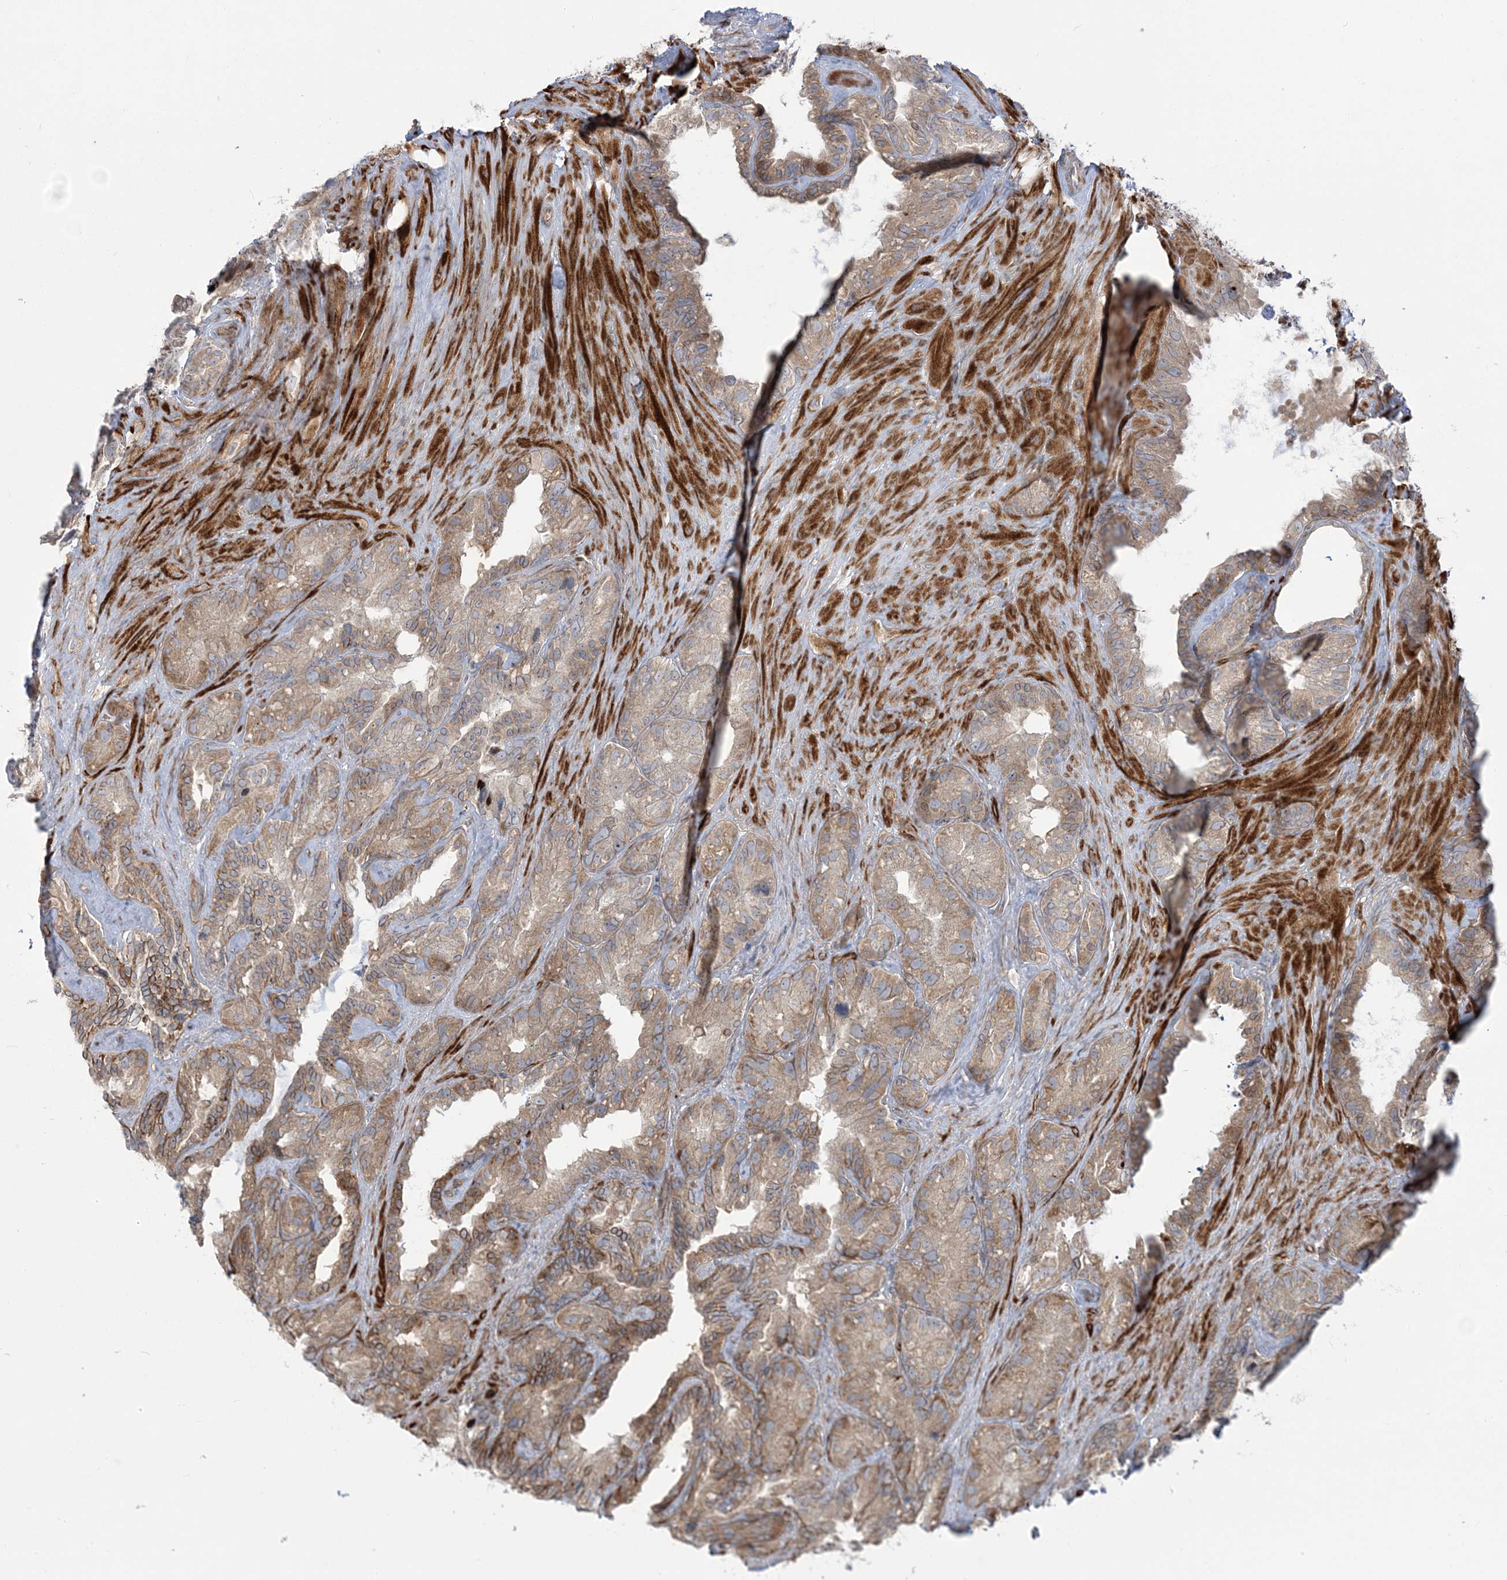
{"staining": {"intensity": "moderate", "quantity": ">75%", "location": "cytoplasmic/membranous"}, "tissue": "seminal vesicle", "cell_type": "Glandular cells", "image_type": "normal", "snomed": [{"axis": "morphology", "description": "Normal tissue, NOS"}, {"axis": "topography", "description": "Prostate"}, {"axis": "topography", "description": "Seminal veicle"}], "caption": "IHC (DAB (3,3'-diaminobenzidine)) staining of benign seminal vesicle shows moderate cytoplasmic/membranous protein staining in approximately >75% of glandular cells. (brown staining indicates protein expression, while blue staining denotes nuclei).", "gene": "NUDT9", "patient": {"sex": "male", "age": 68}}